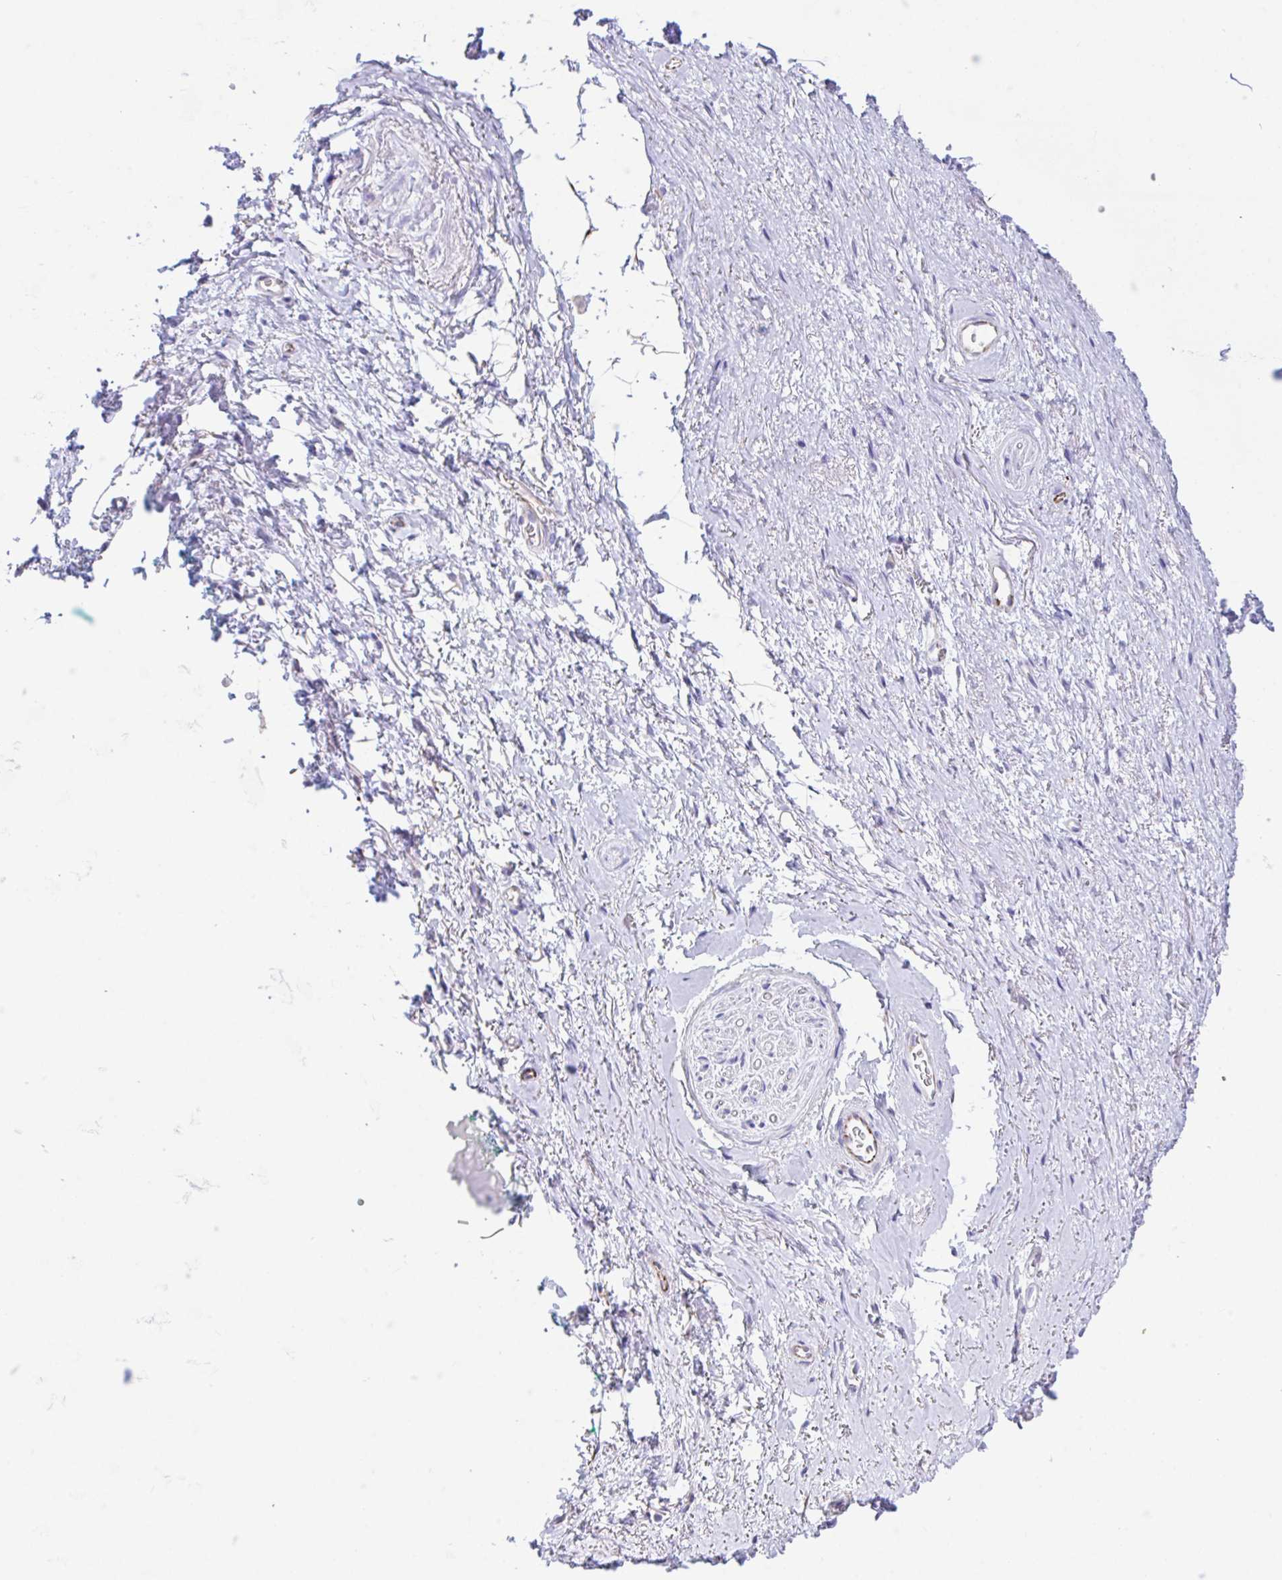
{"staining": {"intensity": "negative", "quantity": "none", "location": "none"}, "tissue": "adipose tissue", "cell_type": "Adipocytes", "image_type": "normal", "snomed": [{"axis": "morphology", "description": "Normal tissue, NOS"}, {"axis": "topography", "description": "Vulva"}, {"axis": "topography", "description": "Peripheral nerve tissue"}], "caption": "Adipose tissue stained for a protein using immunohistochemistry displays no expression adipocytes.", "gene": "NDUFAF8", "patient": {"sex": "female", "age": 66}}